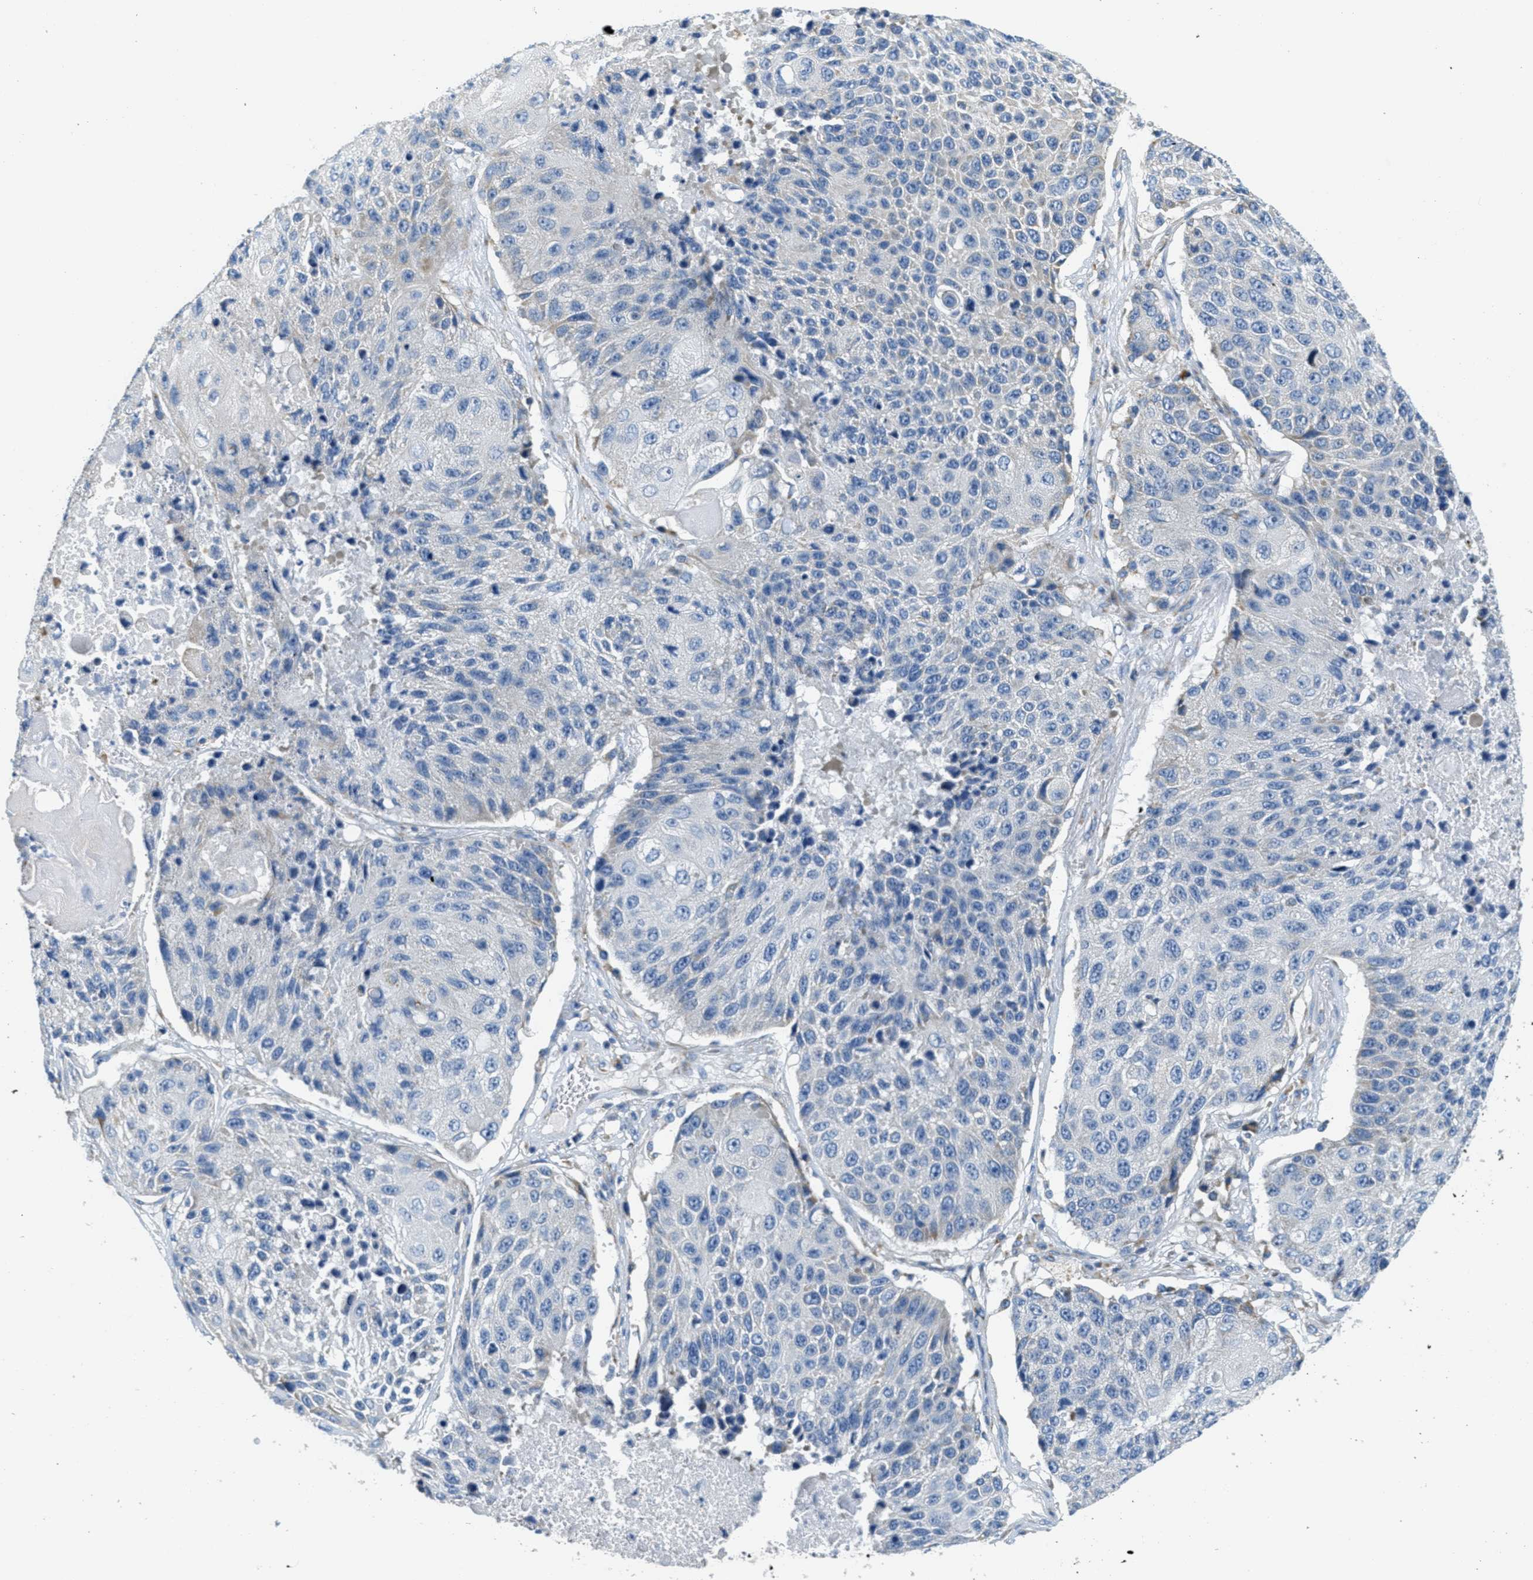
{"staining": {"intensity": "negative", "quantity": "none", "location": "none"}, "tissue": "lung cancer", "cell_type": "Tumor cells", "image_type": "cancer", "snomed": [{"axis": "morphology", "description": "Squamous cell carcinoma, NOS"}, {"axis": "topography", "description": "Lung"}], "caption": "Immunohistochemistry (IHC) micrograph of neoplastic tissue: lung cancer (squamous cell carcinoma) stained with DAB displays no significant protein positivity in tumor cells.", "gene": "CA4", "patient": {"sex": "male", "age": 61}}